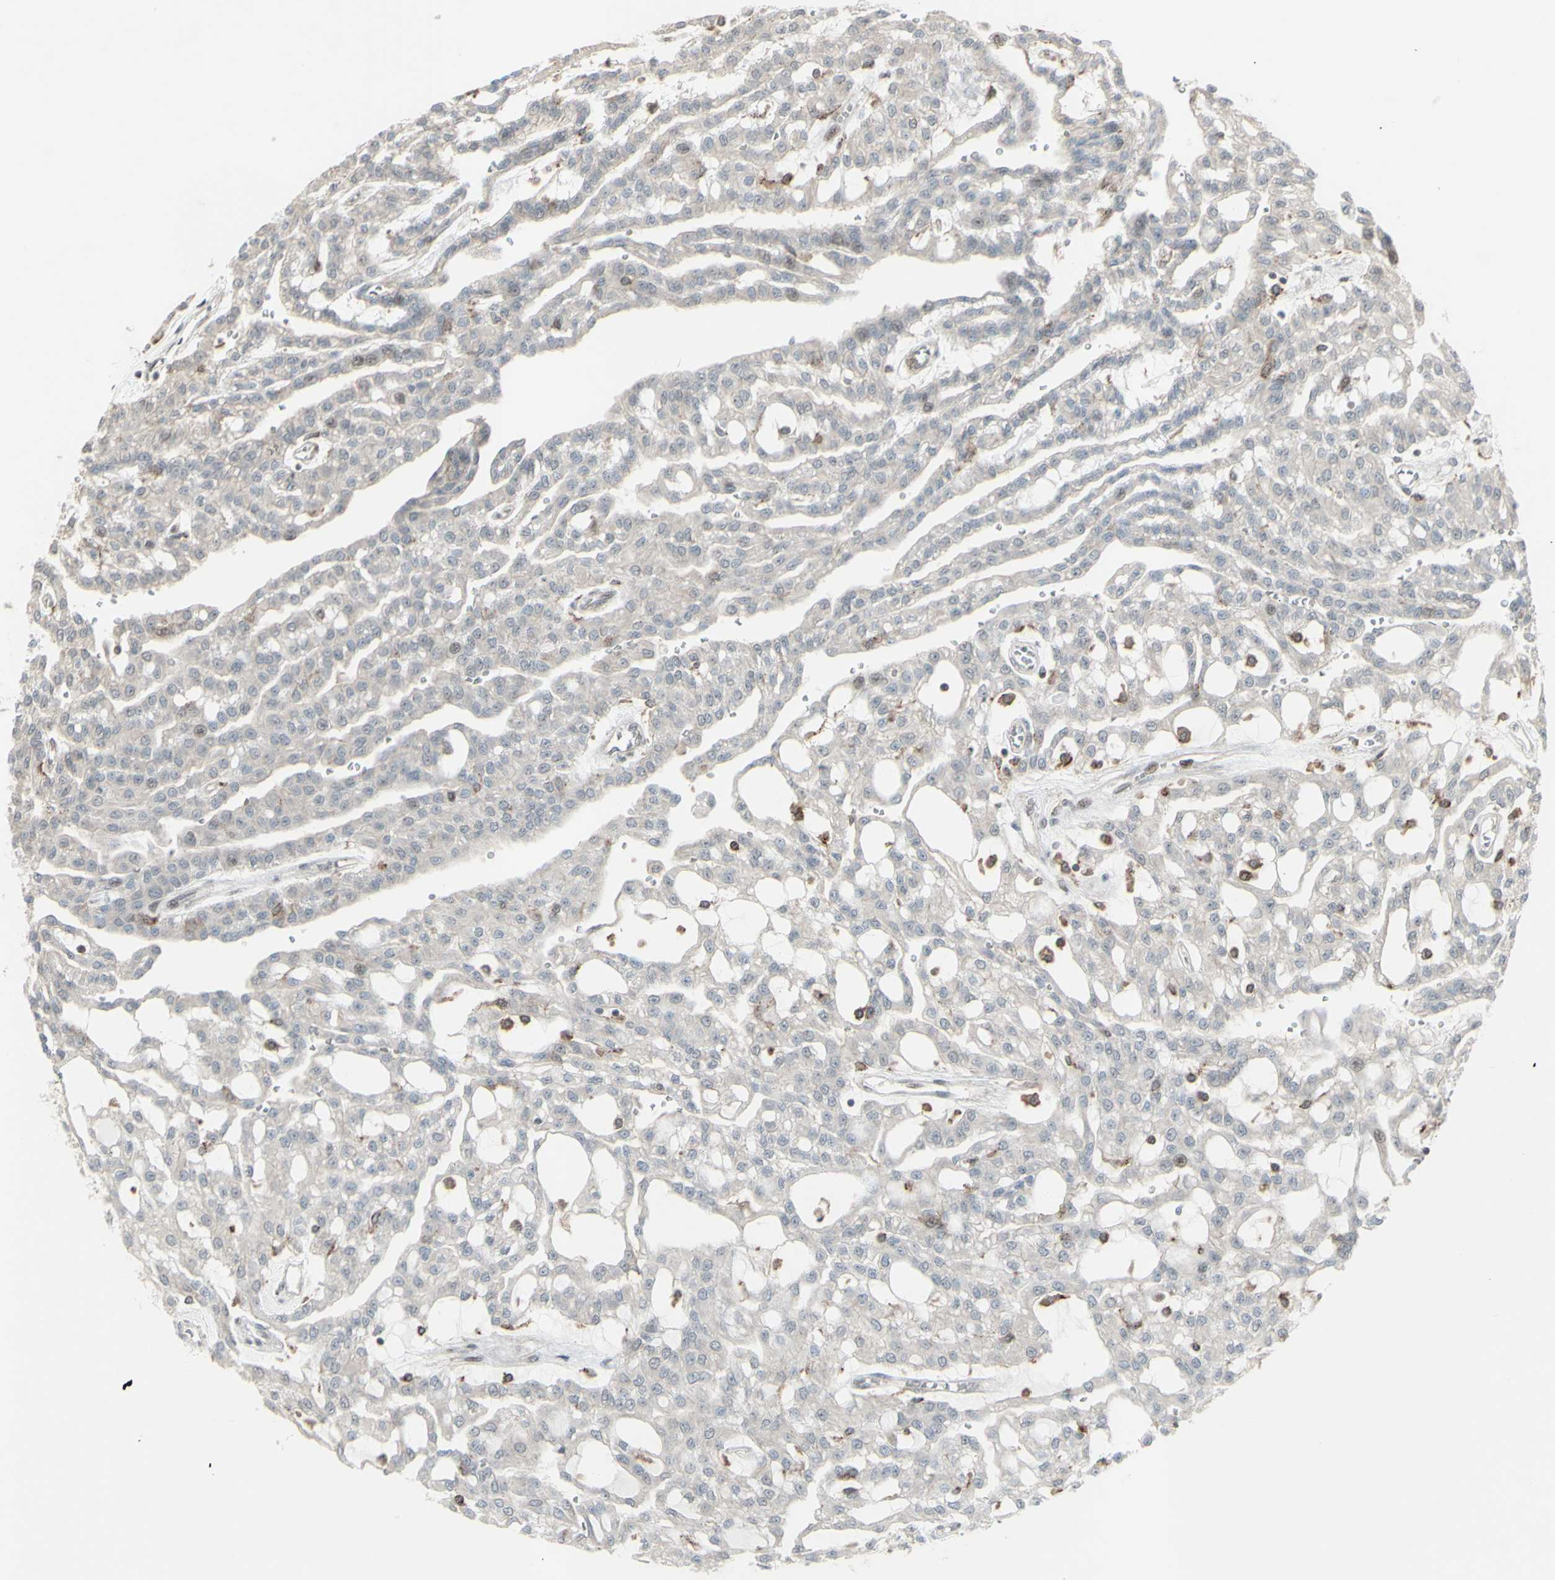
{"staining": {"intensity": "weak", "quantity": "<25%", "location": "cytoplasmic/membranous"}, "tissue": "renal cancer", "cell_type": "Tumor cells", "image_type": "cancer", "snomed": [{"axis": "morphology", "description": "Adenocarcinoma, NOS"}, {"axis": "topography", "description": "Kidney"}], "caption": "A high-resolution photomicrograph shows immunohistochemistry (IHC) staining of renal cancer, which displays no significant expression in tumor cells.", "gene": "CD33", "patient": {"sex": "male", "age": 63}}